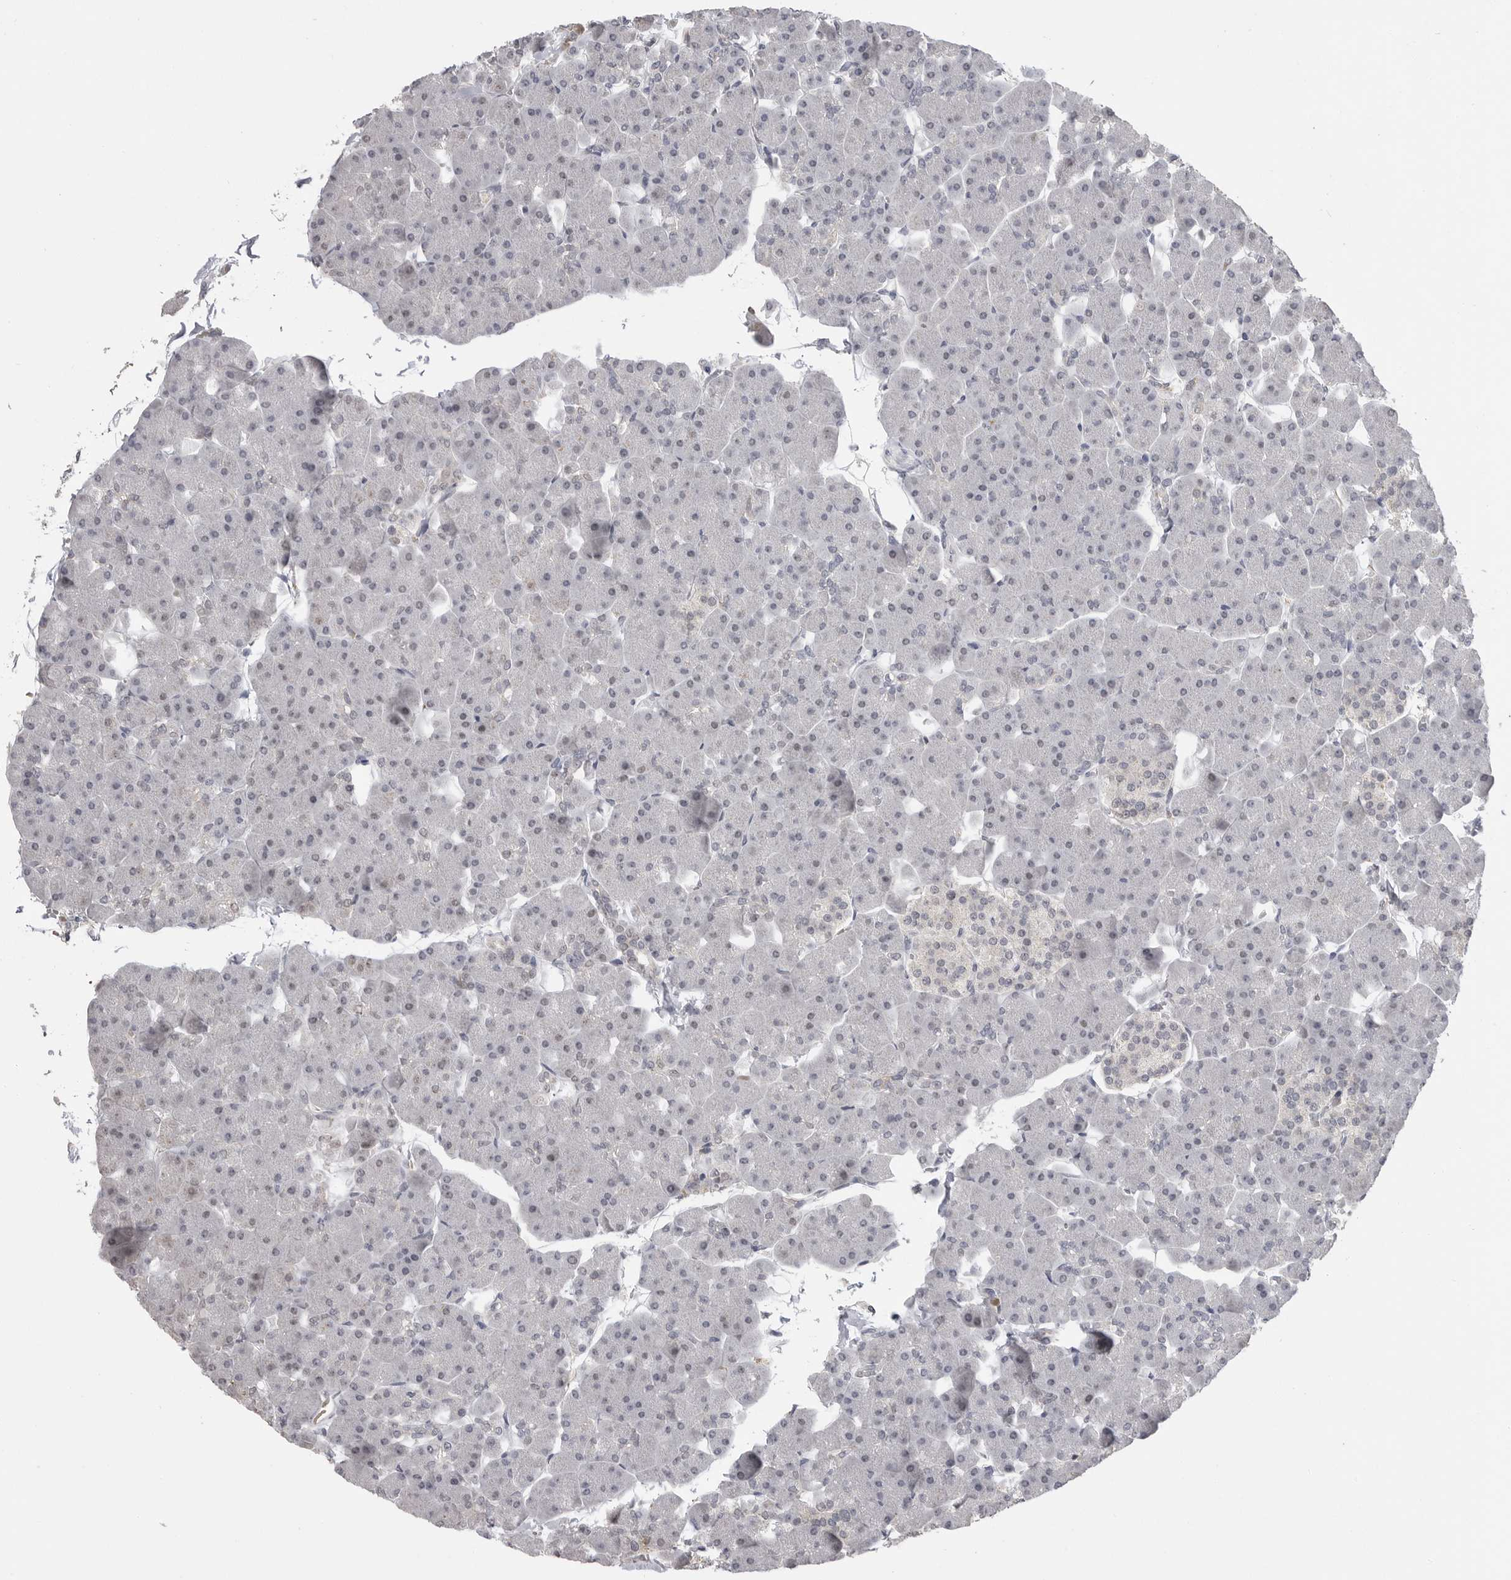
{"staining": {"intensity": "negative", "quantity": "none", "location": "none"}, "tissue": "pancreas", "cell_type": "Exocrine glandular cells", "image_type": "normal", "snomed": [{"axis": "morphology", "description": "Normal tissue, NOS"}, {"axis": "topography", "description": "Pancreas"}], "caption": "IHC of normal human pancreas demonstrates no positivity in exocrine glandular cells.", "gene": "PLEKHF1", "patient": {"sex": "male", "age": 35}}